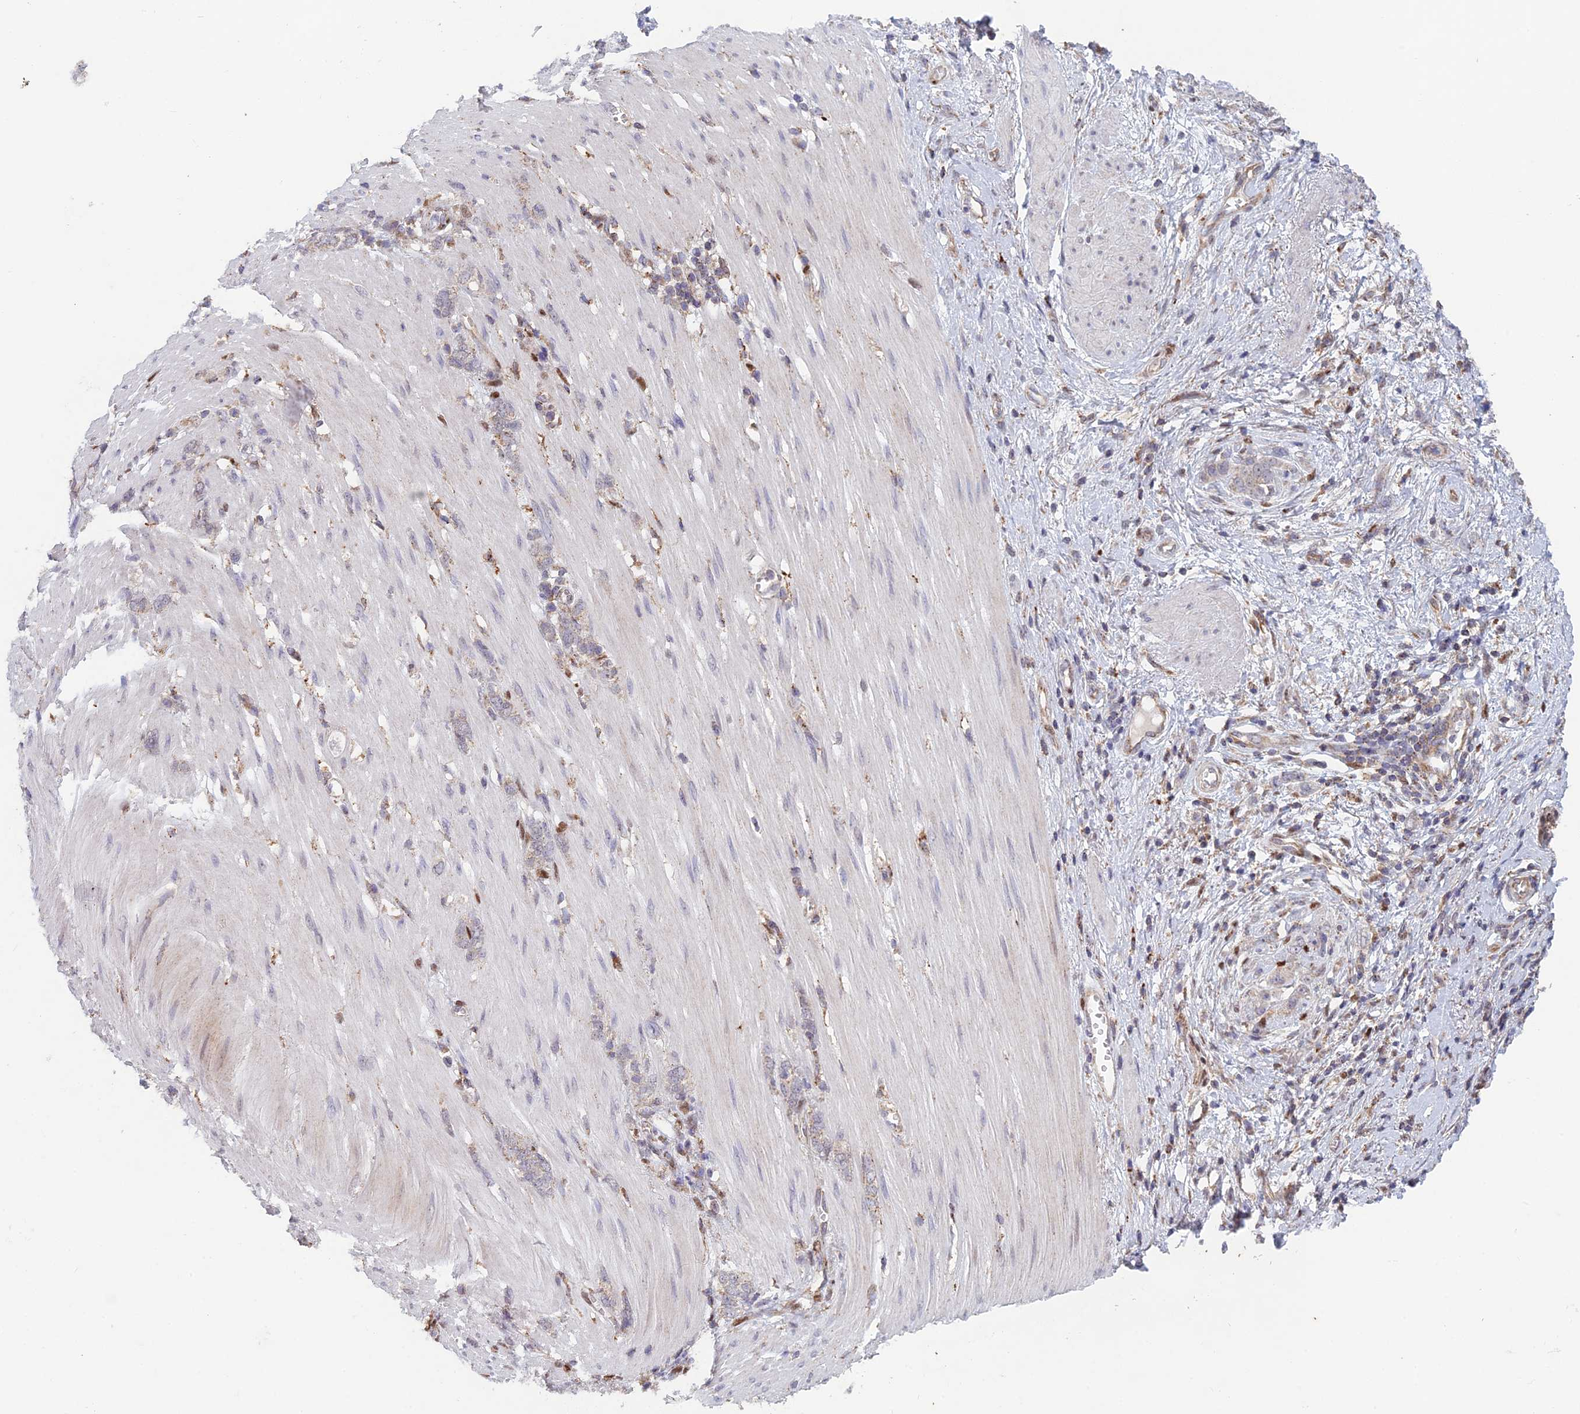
{"staining": {"intensity": "negative", "quantity": "none", "location": "none"}, "tissue": "stomach cancer", "cell_type": "Tumor cells", "image_type": "cancer", "snomed": [{"axis": "morphology", "description": "Adenocarcinoma, NOS"}, {"axis": "topography", "description": "Stomach"}], "caption": "High power microscopy histopathology image of an IHC histopathology image of stomach adenocarcinoma, revealing no significant expression in tumor cells.", "gene": "FOXS1", "patient": {"sex": "female", "age": 76}}